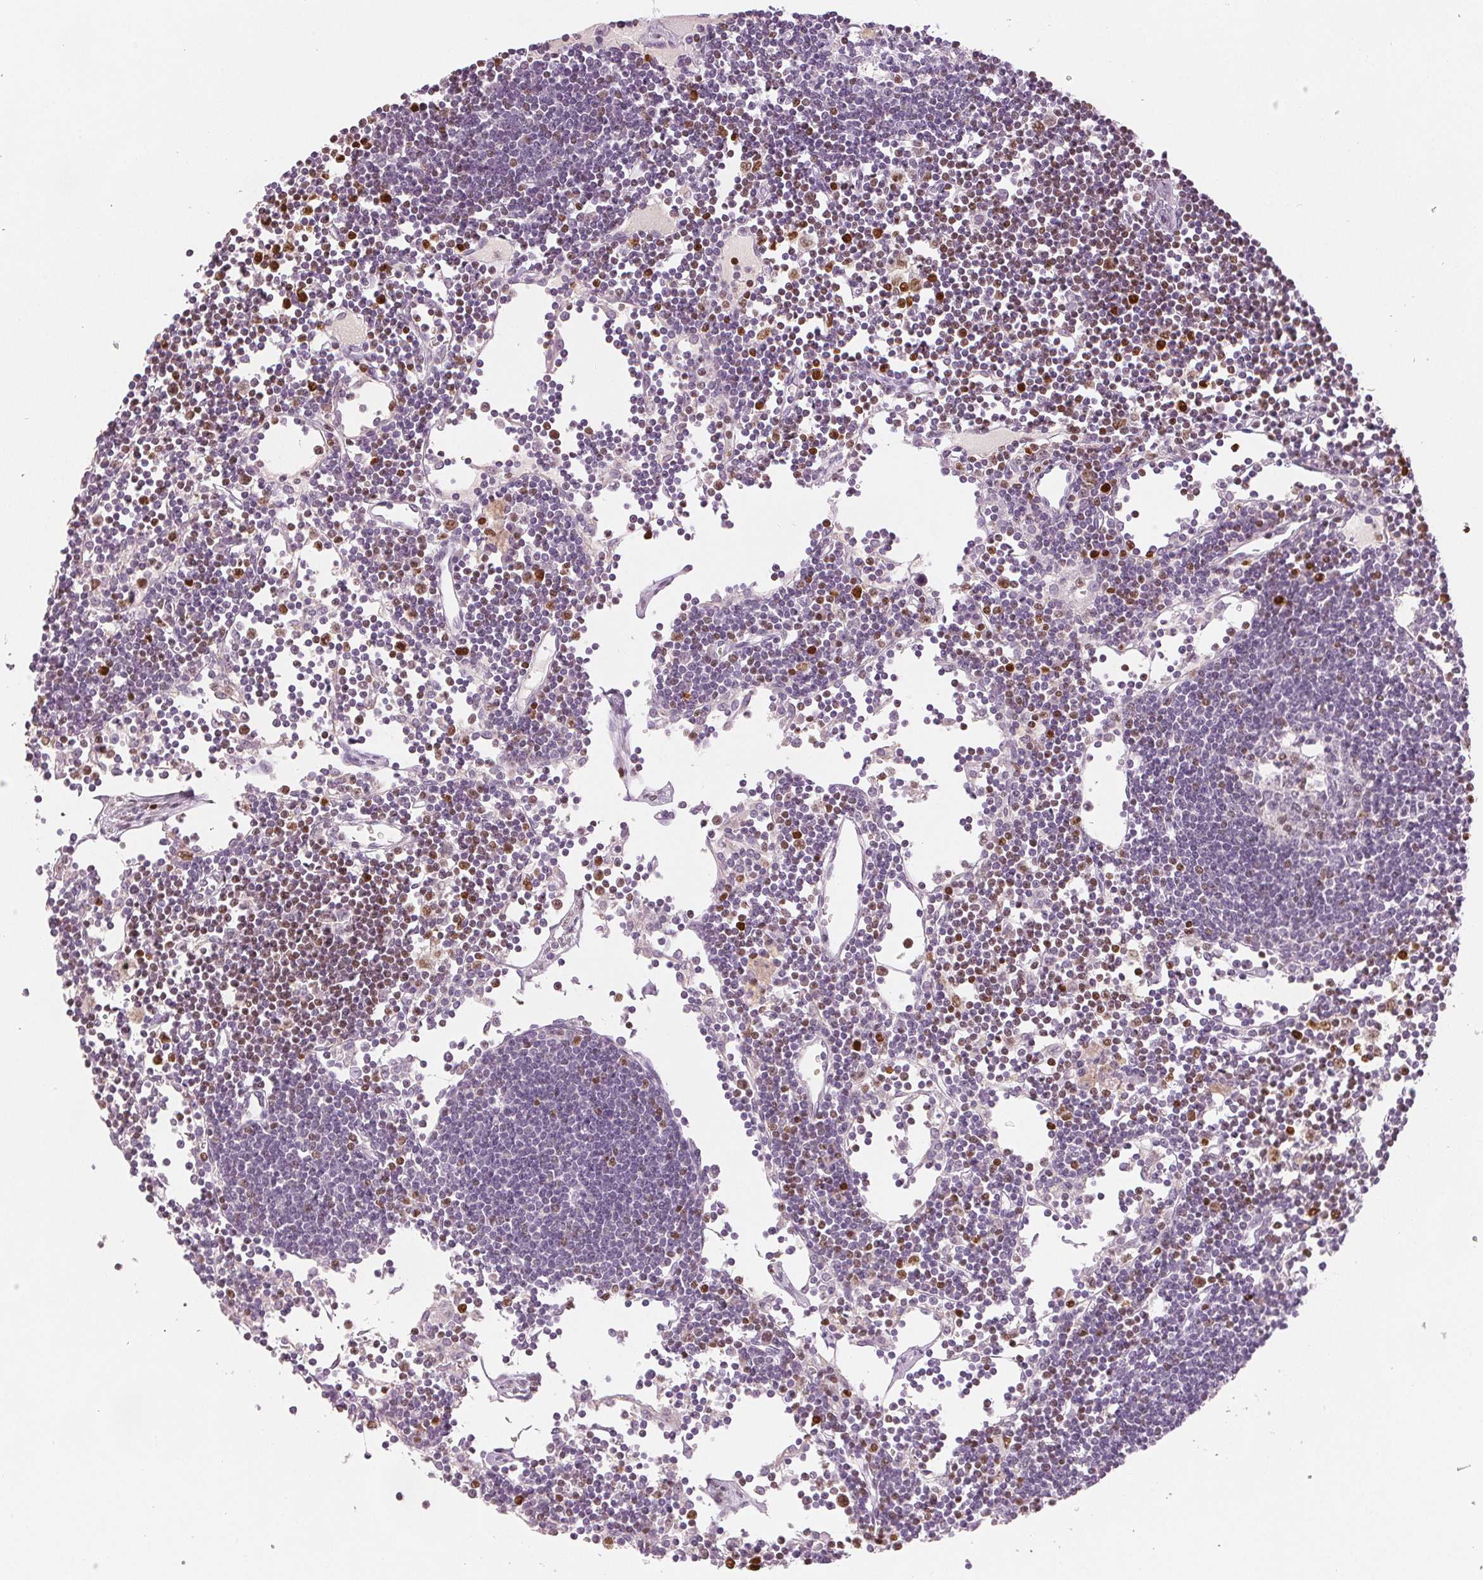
{"staining": {"intensity": "moderate", "quantity": "<25%", "location": "nuclear"}, "tissue": "lymph node", "cell_type": "Germinal center cells", "image_type": "normal", "snomed": [{"axis": "morphology", "description": "Normal tissue, NOS"}, {"axis": "topography", "description": "Lymph node"}], "caption": "Approximately <25% of germinal center cells in benign lymph node demonstrate moderate nuclear protein expression as visualized by brown immunohistochemical staining.", "gene": "RUNX2", "patient": {"sex": "female", "age": 65}}